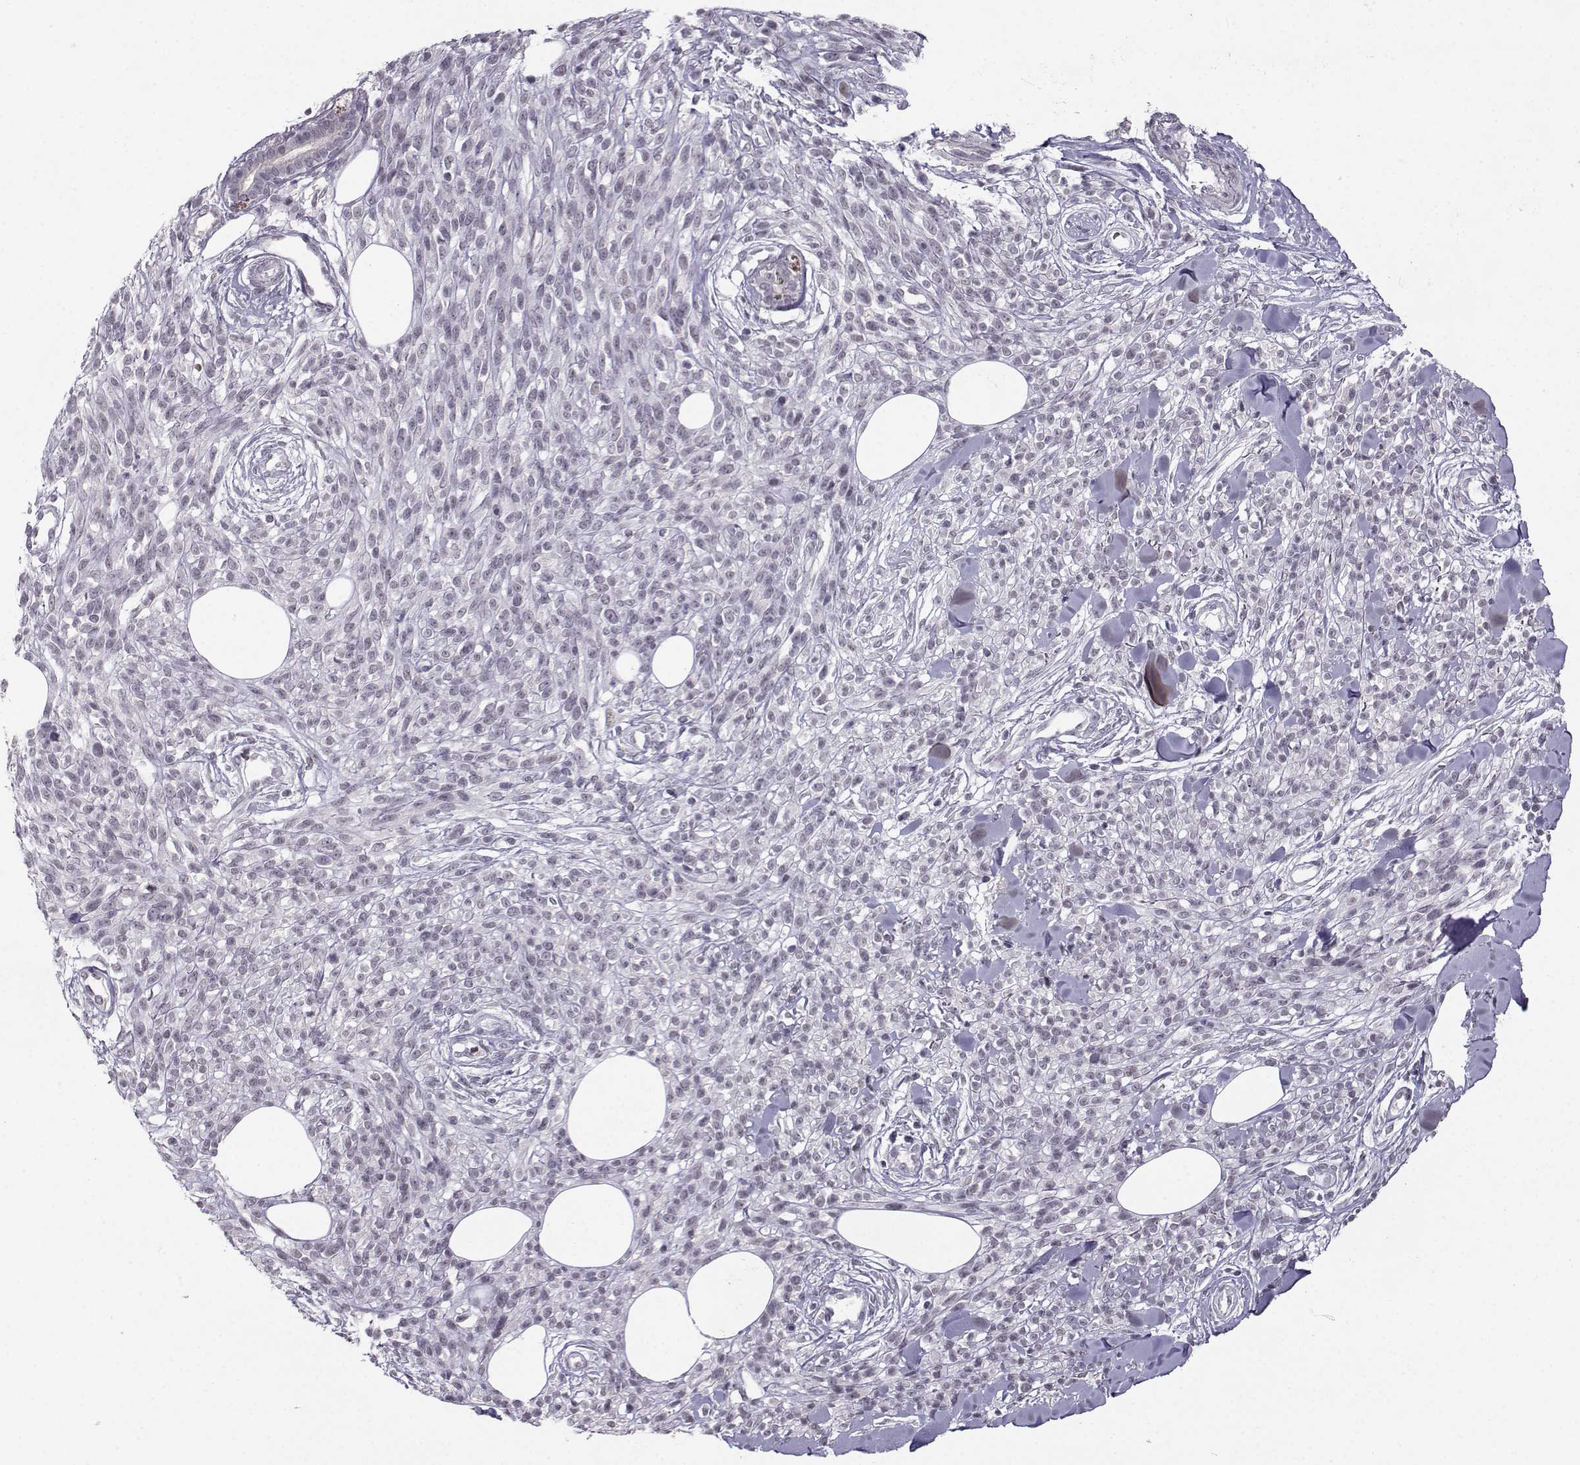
{"staining": {"intensity": "negative", "quantity": "none", "location": "none"}, "tissue": "melanoma", "cell_type": "Tumor cells", "image_type": "cancer", "snomed": [{"axis": "morphology", "description": "Malignant melanoma, NOS"}, {"axis": "topography", "description": "Skin"}, {"axis": "topography", "description": "Skin of trunk"}], "caption": "DAB (3,3'-diaminobenzidine) immunohistochemical staining of melanoma displays no significant positivity in tumor cells. (Brightfield microscopy of DAB (3,3'-diaminobenzidine) IHC at high magnification).", "gene": "LIN28A", "patient": {"sex": "male", "age": 74}}